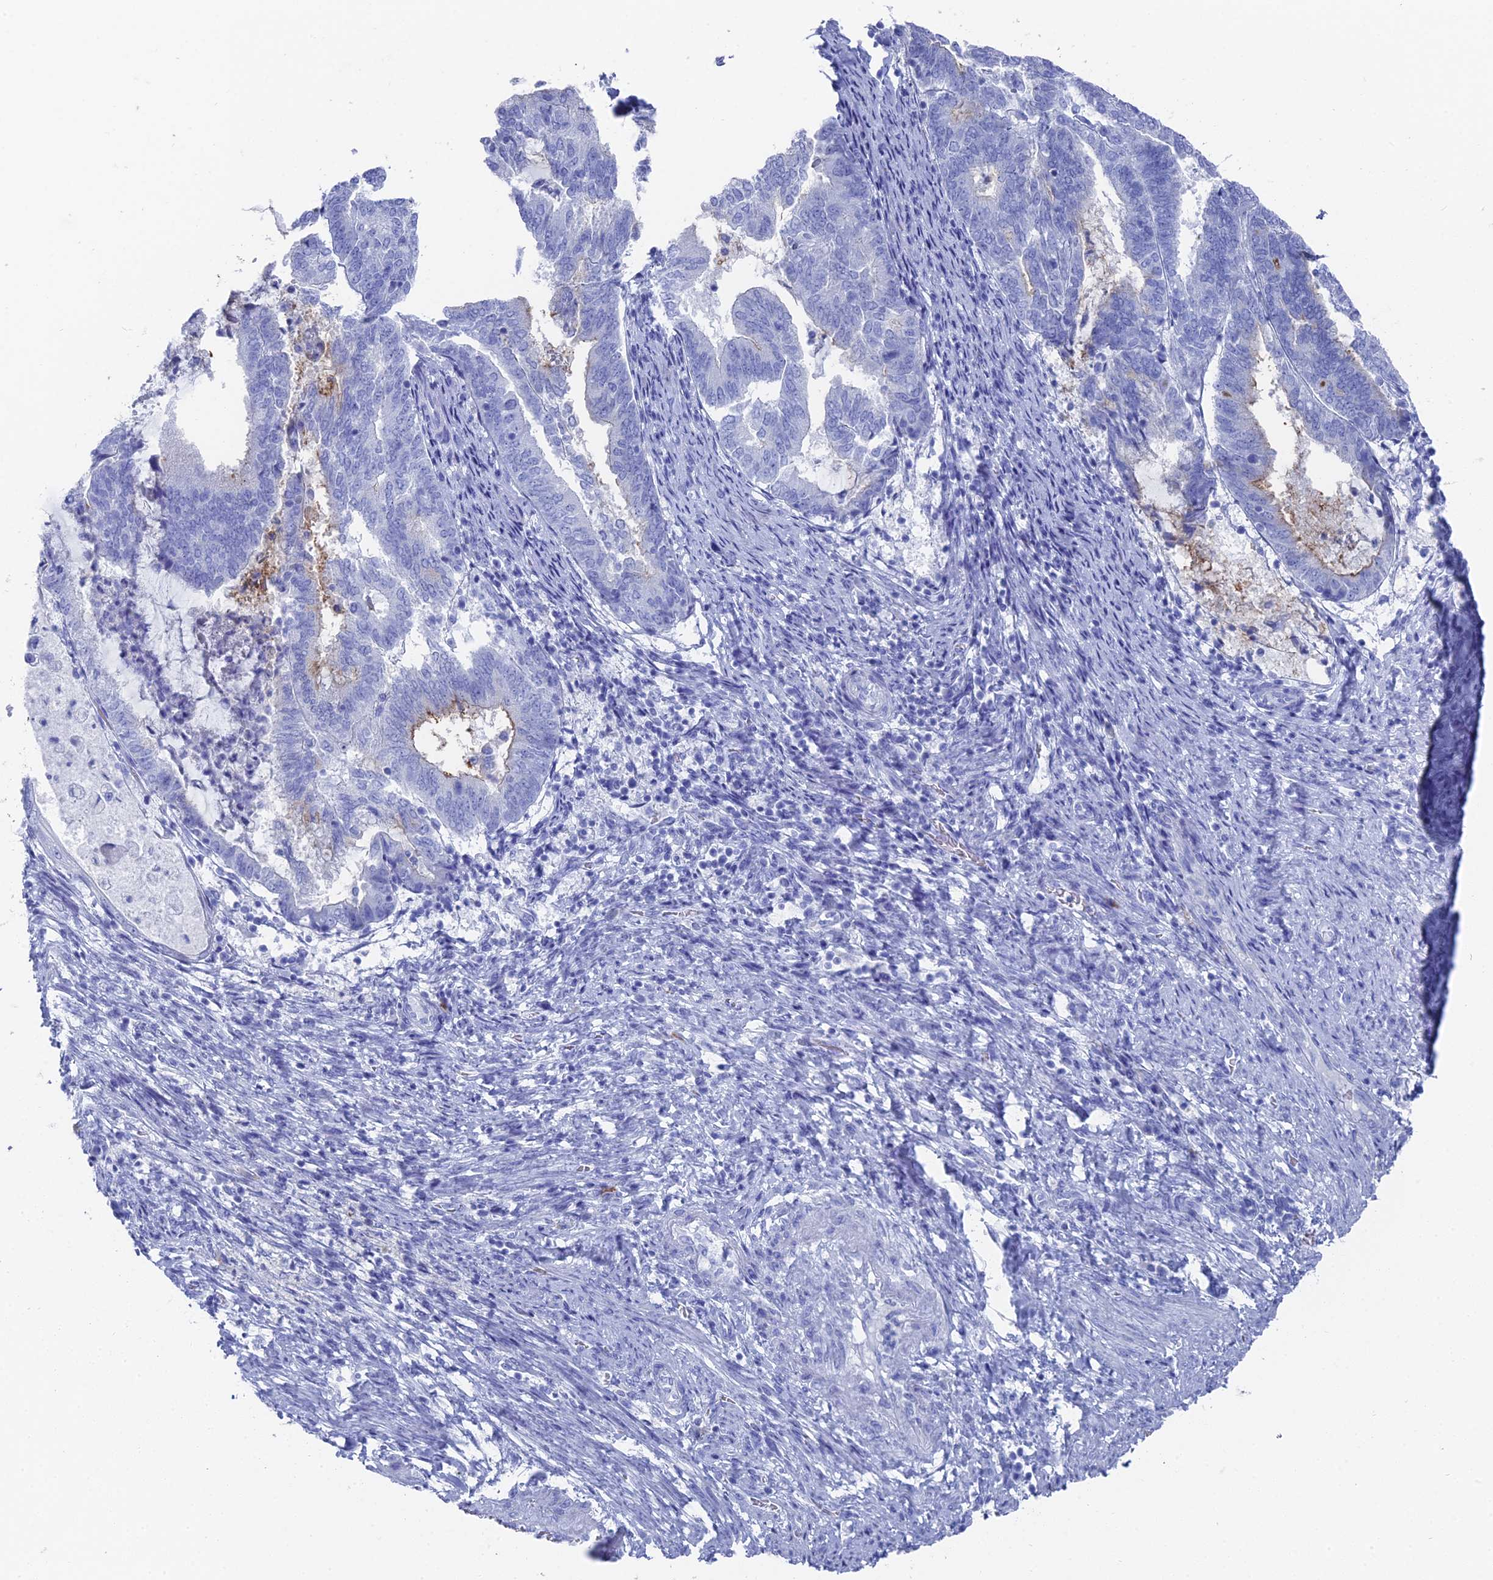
{"staining": {"intensity": "moderate", "quantity": "<25%", "location": "cytoplasmic/membranous"}, "tissue": "endometrial cancer", "cell_type": "Tumor cells", "image_type": "cancer", "snomed": [{"axis": "morphology", "description": "Adenocarcinoma, NOS"}, {"axis": "topography", "description": "Endometrium"}], "caption": "The histopathology image reveals staining of endometrial cancer (adenocarcinoma), revealing moderate cytoplasmic/membranous protein positivity (brown color) within tumor cells.", "gene": "ENPP3", "patient": {"sex": "female", "age": 80}}